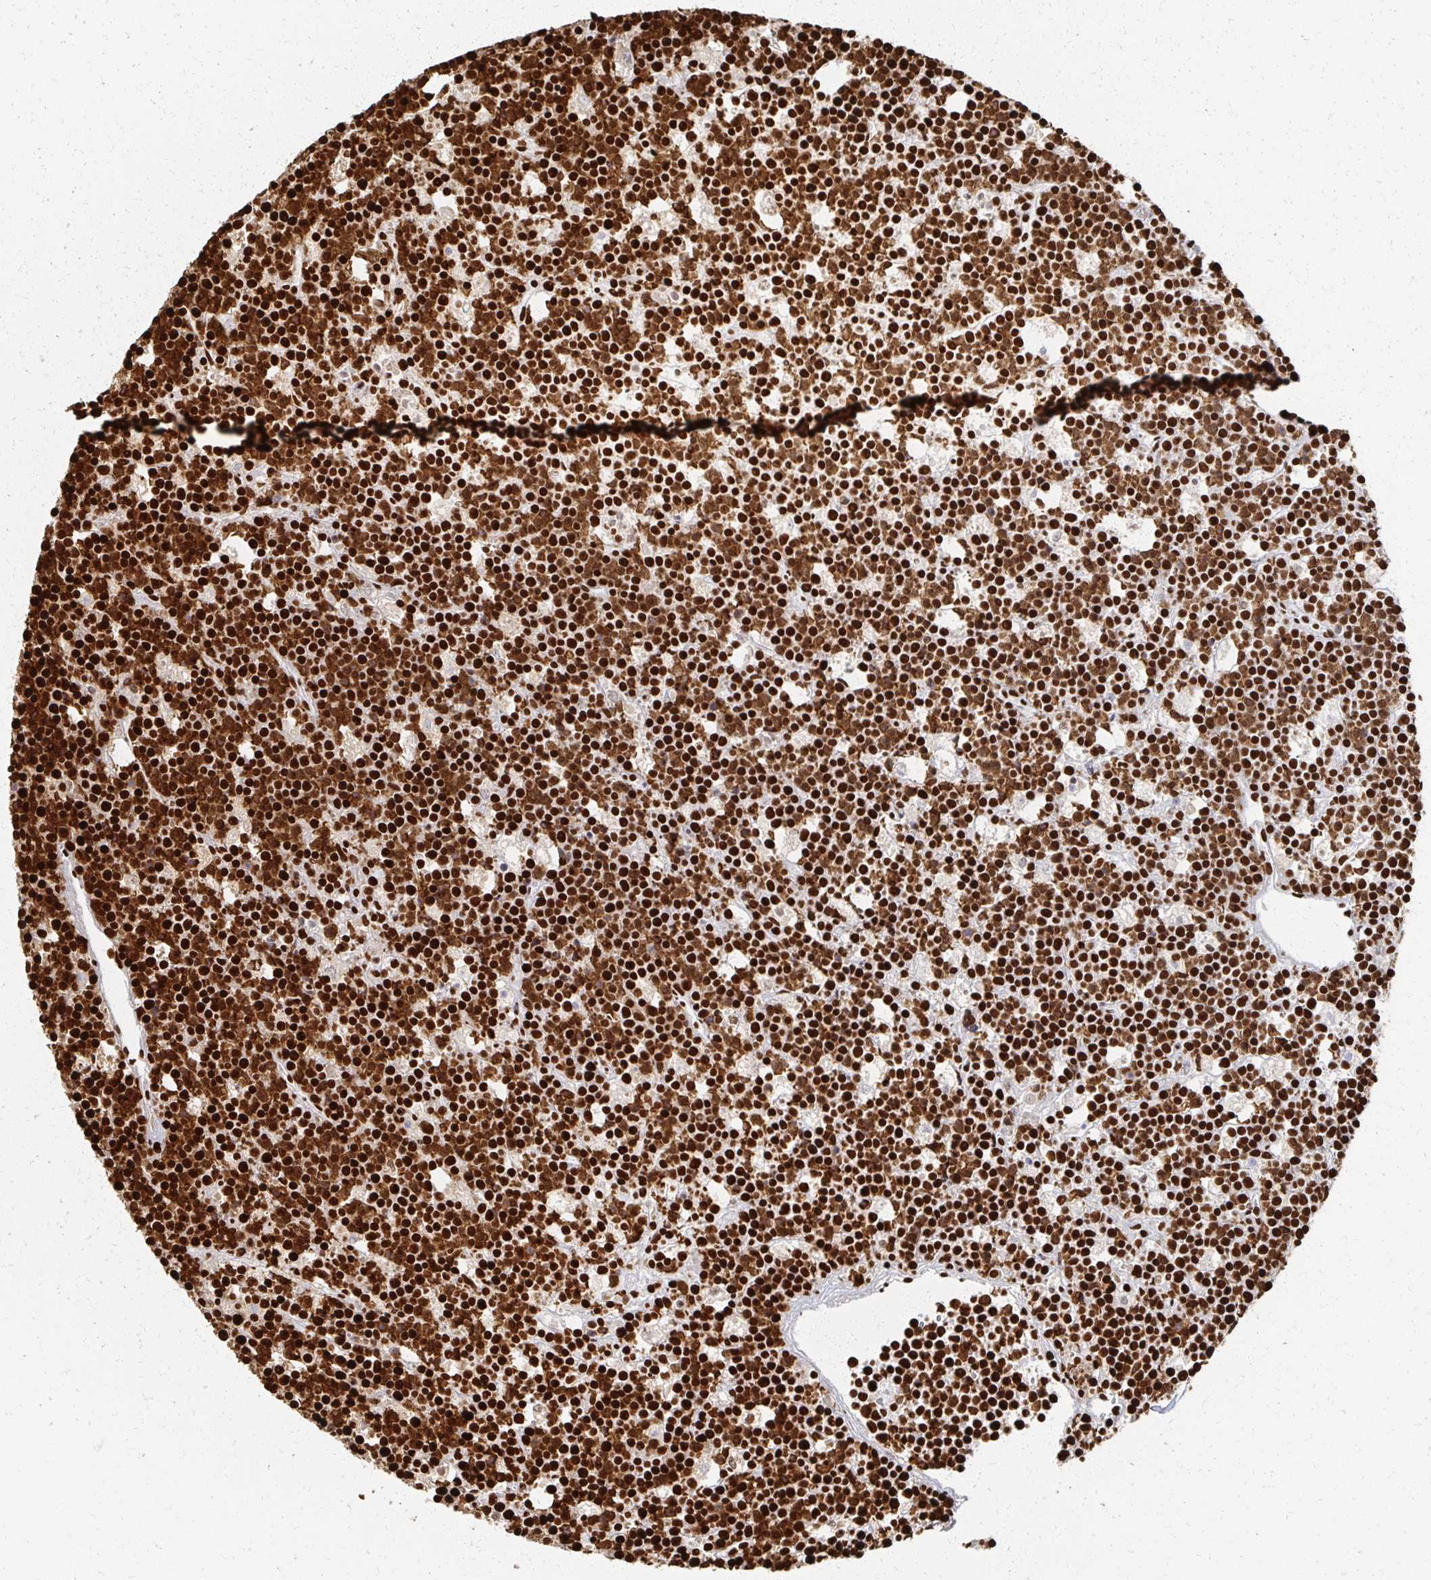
{"staining": {"intensity": "strong", "quantity": ">75%", "location": "nuclear"}, "tissue": "lymphoma", "cell_type": "Tumor cells", "image_type": "cancer", "snomed": [{"axis": "morphology", "description": "Malignant lymphoma, non-Hodgkin's type, High grade"}, {"axis": "topography", "description": "Ovary"}], "caption": "Brown immunohistochemical staining in human lymphoma exhibits strong nuclear staining in approximately >75% of tumor cells.", "gene": "RBBP7", "patient": {"sex": "female", "age": 56}}